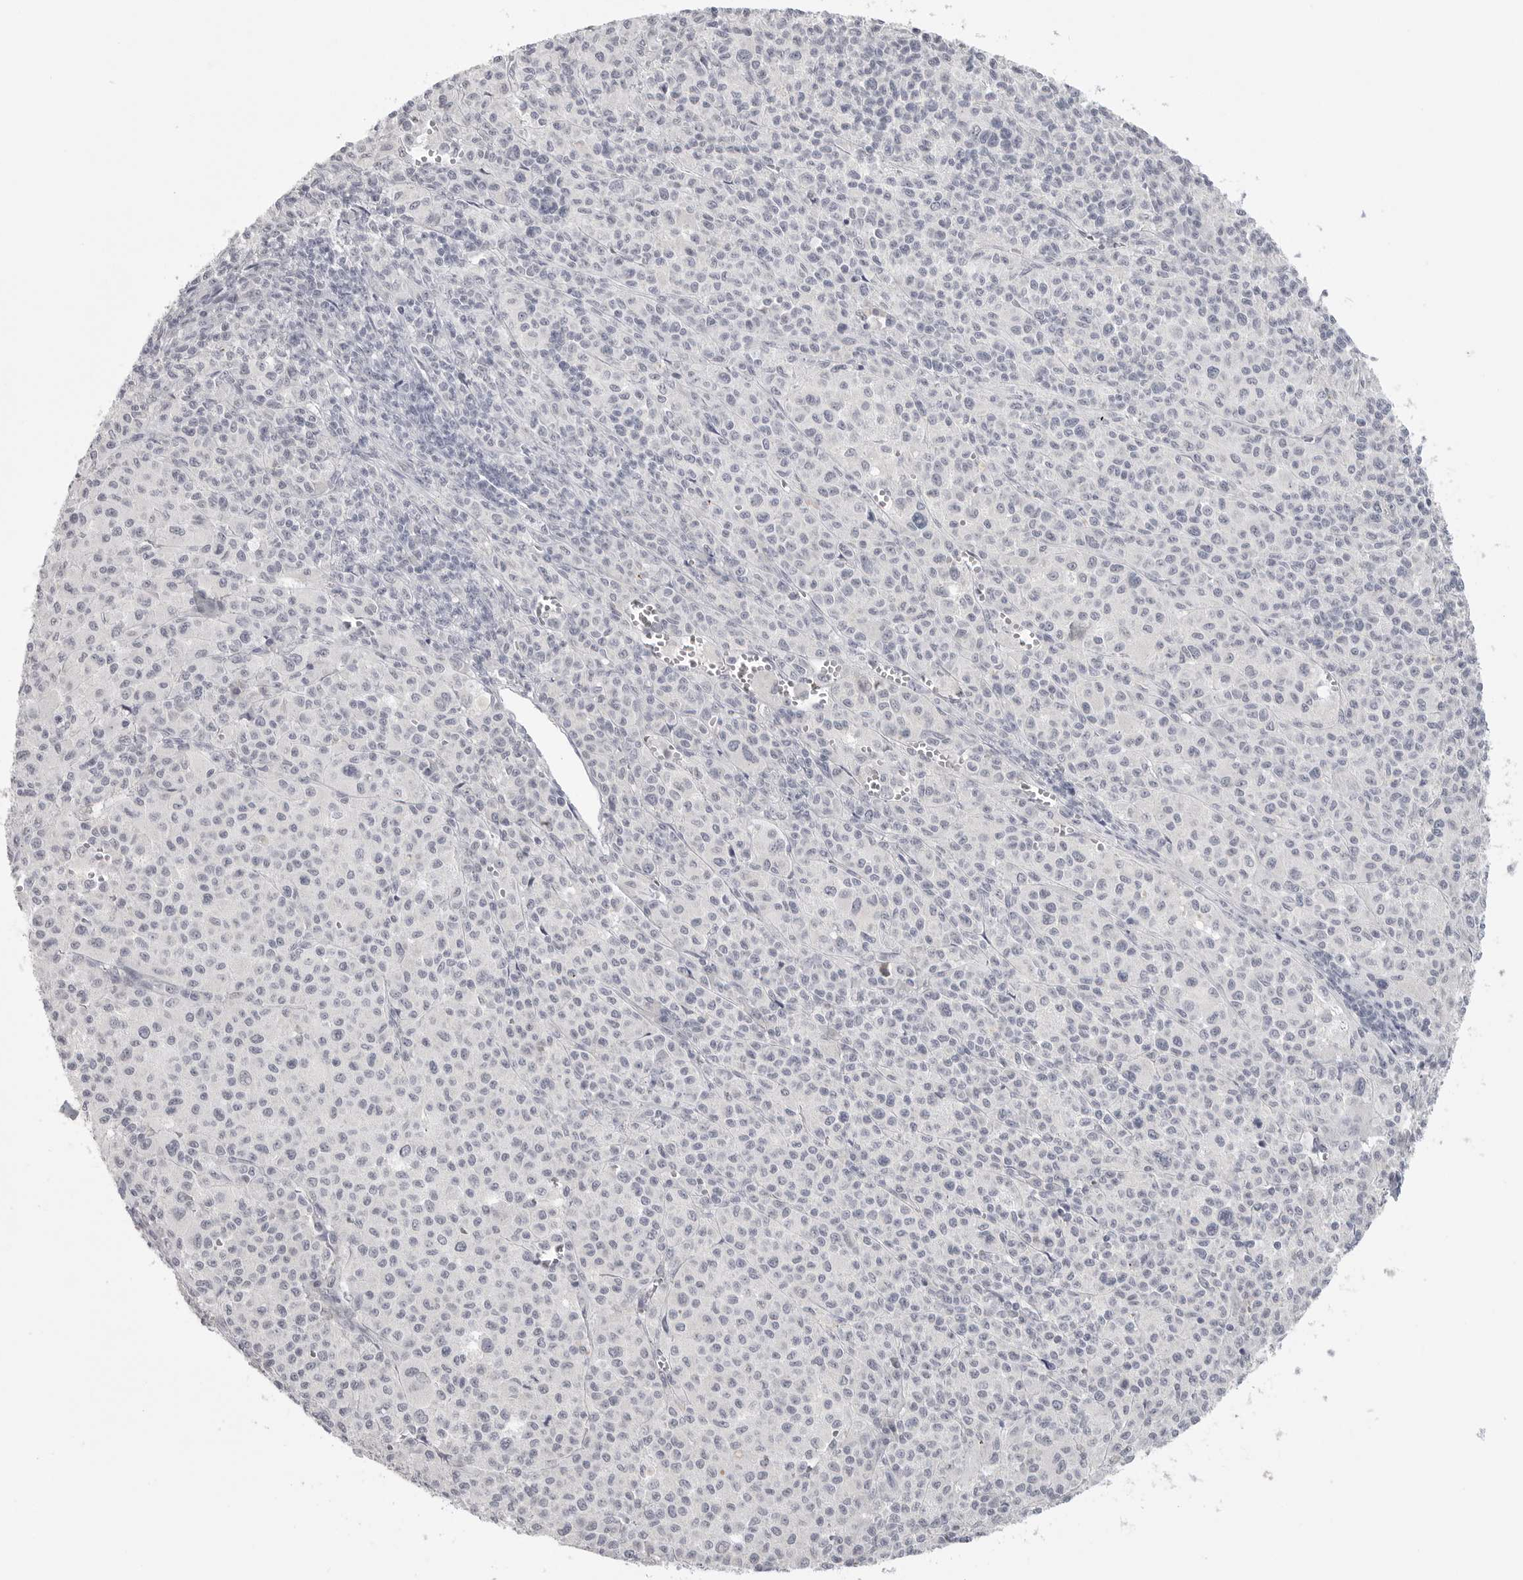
{"staining": {"intensity": "negative", "quantity": "none", "location": "none"}, "tissue": "melanoma", "cell_type": "Tumor cells", "image_type": "cancer", "snomed": [{"axis": "morphology", "description": "Malignant melanoma, Metastatic site"}, {"axis": "topography", "description": "Skin"}], "caption": "High power microscopy image of an immunohistochemistry micrograph of melanoma, revealing no significant positivity in tumor cells. Nuclei are stained in blue.", "gene": "HMGCS2", "patient": {"sex": "female", "age": 74}}